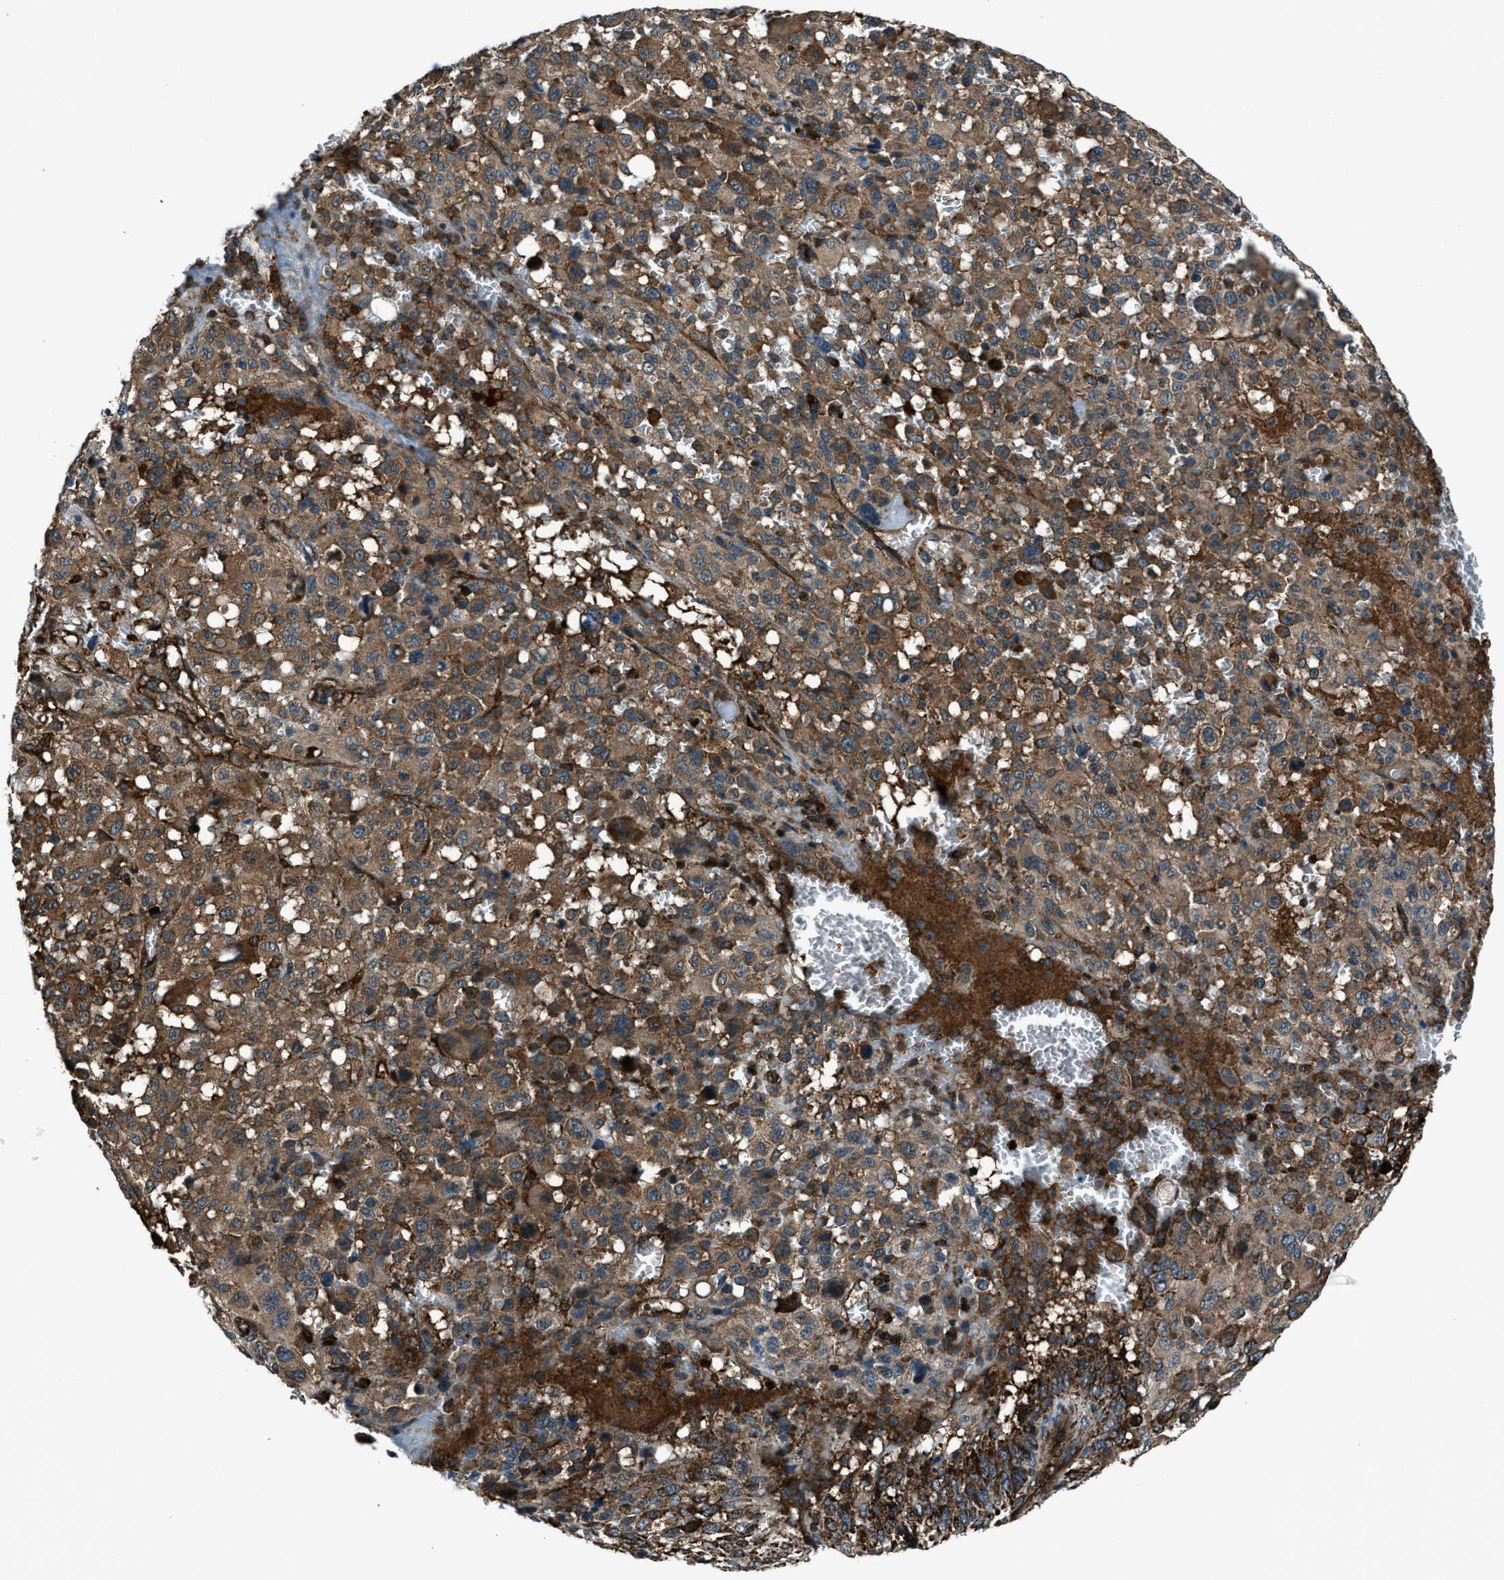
{"staining": {"intensity": "moderate", "quantity": ">75%", "location": "cytoplasmic/membranous"}, "tissue": "melanoma", "cell_type": "Tumor cells", "image_type": "cancer", "snomed": [{"axis": "morphology", "description": "Malignant melanoma, Metastatic site"}, {"axis": "topography", "description": "Skin"}], "caption": "DAB immunohistochemical staining of human malignant melanoma (metastatic site) displays moderate cytoplasmic/membranous protein staining in about >75% of tumor cells.", "gene": "SNX30", "patient": {"sex": "female", "age": 74}}